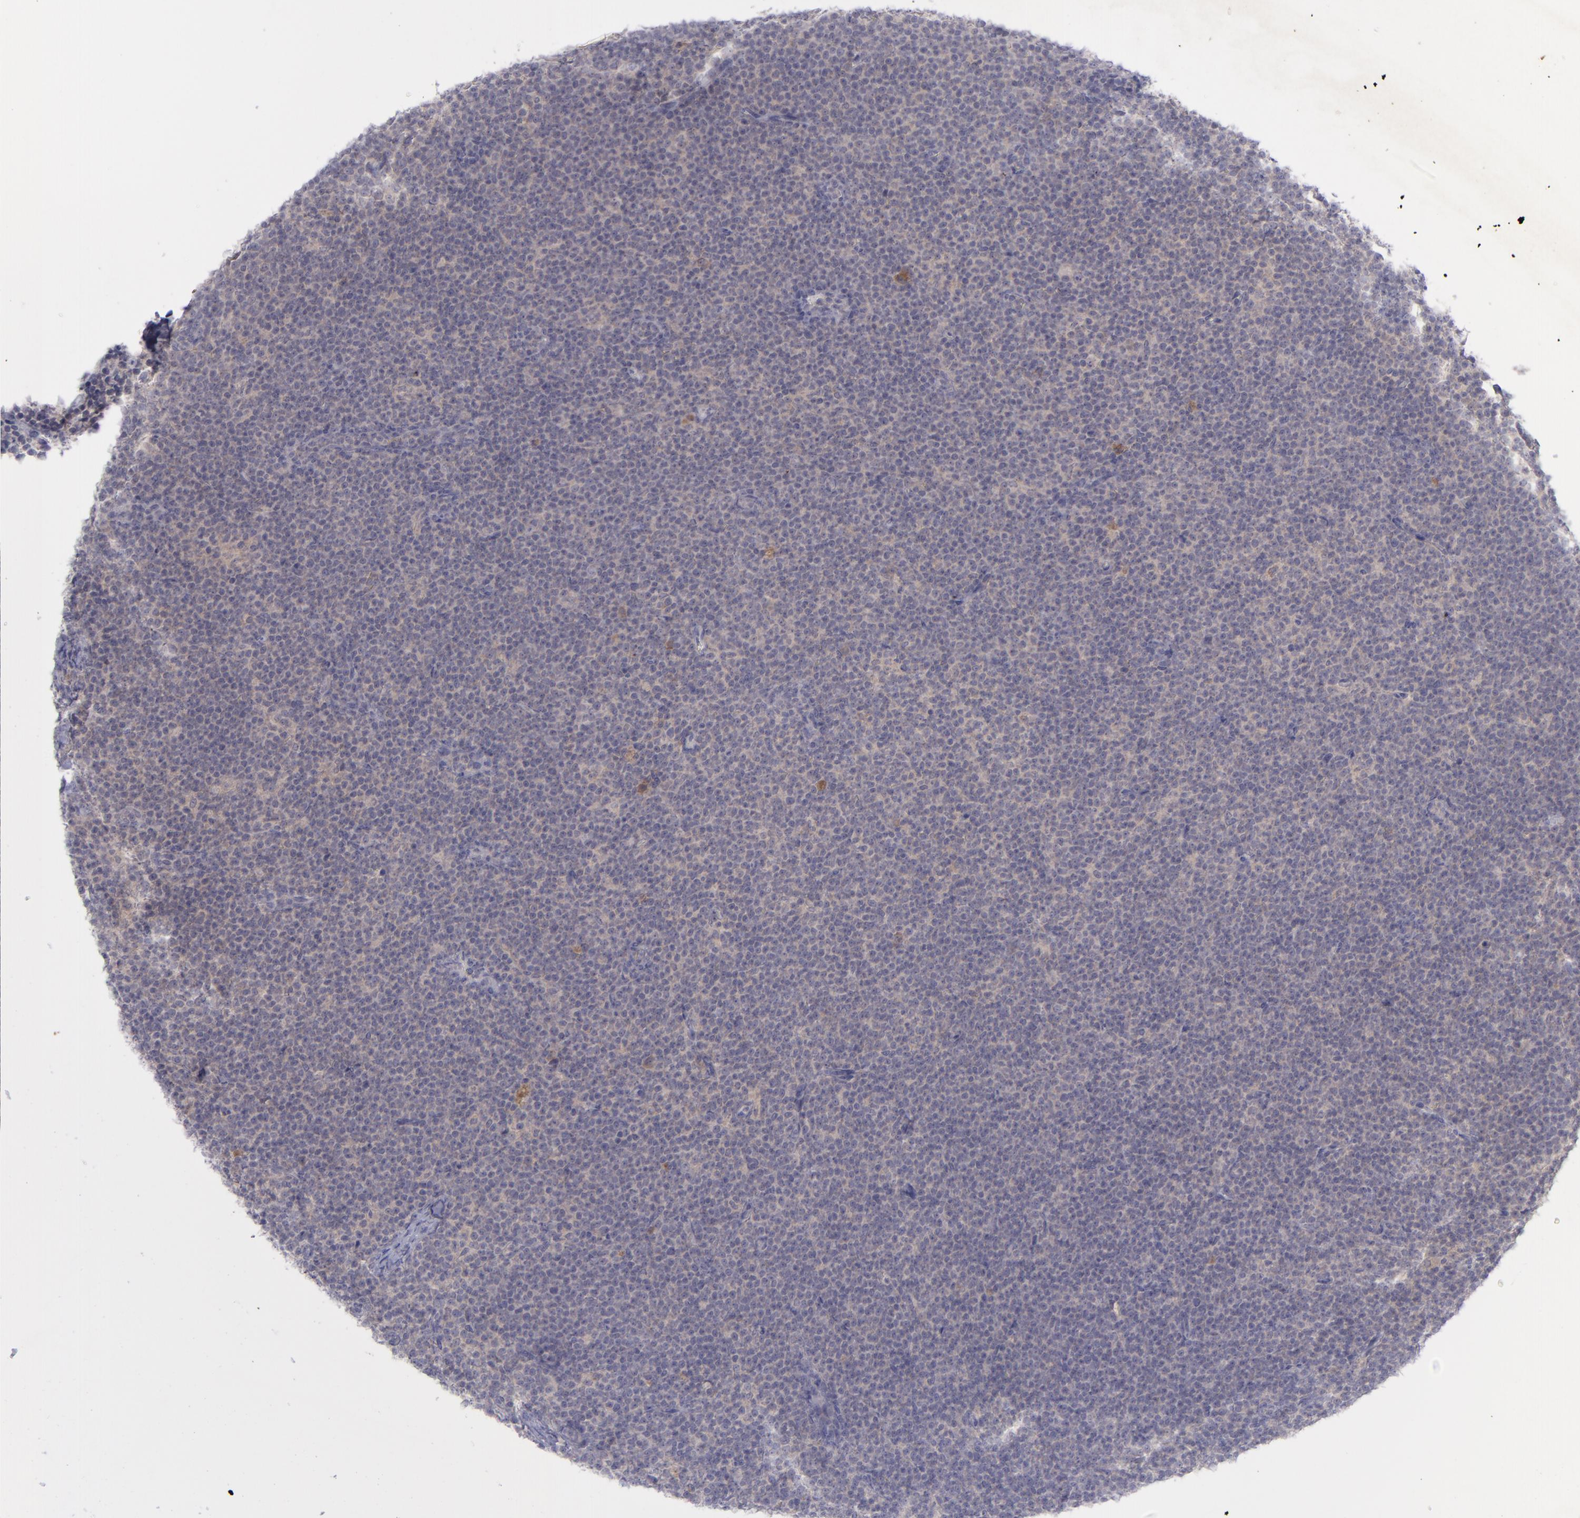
{"staining": {"intensity": "negative", "quantity": "none", "location": "none"}, "tissue": "lymphoma", "cell_type": "Tumor cells", "image_type": "cancer", "snomed": [{"axis": "morphology", "description": "Malignant lymphoma, non-Hodgkin's type, High grade"}, {"axis": "topography", "description": "Lymph node"}], "caption": "IHC of malignant lymphoma, non-Hodgkin's type (high-grade) exhibits no staining in tumor cells.", "gene": "EVPL", "patient": {"sex": "female", "age": 58}}